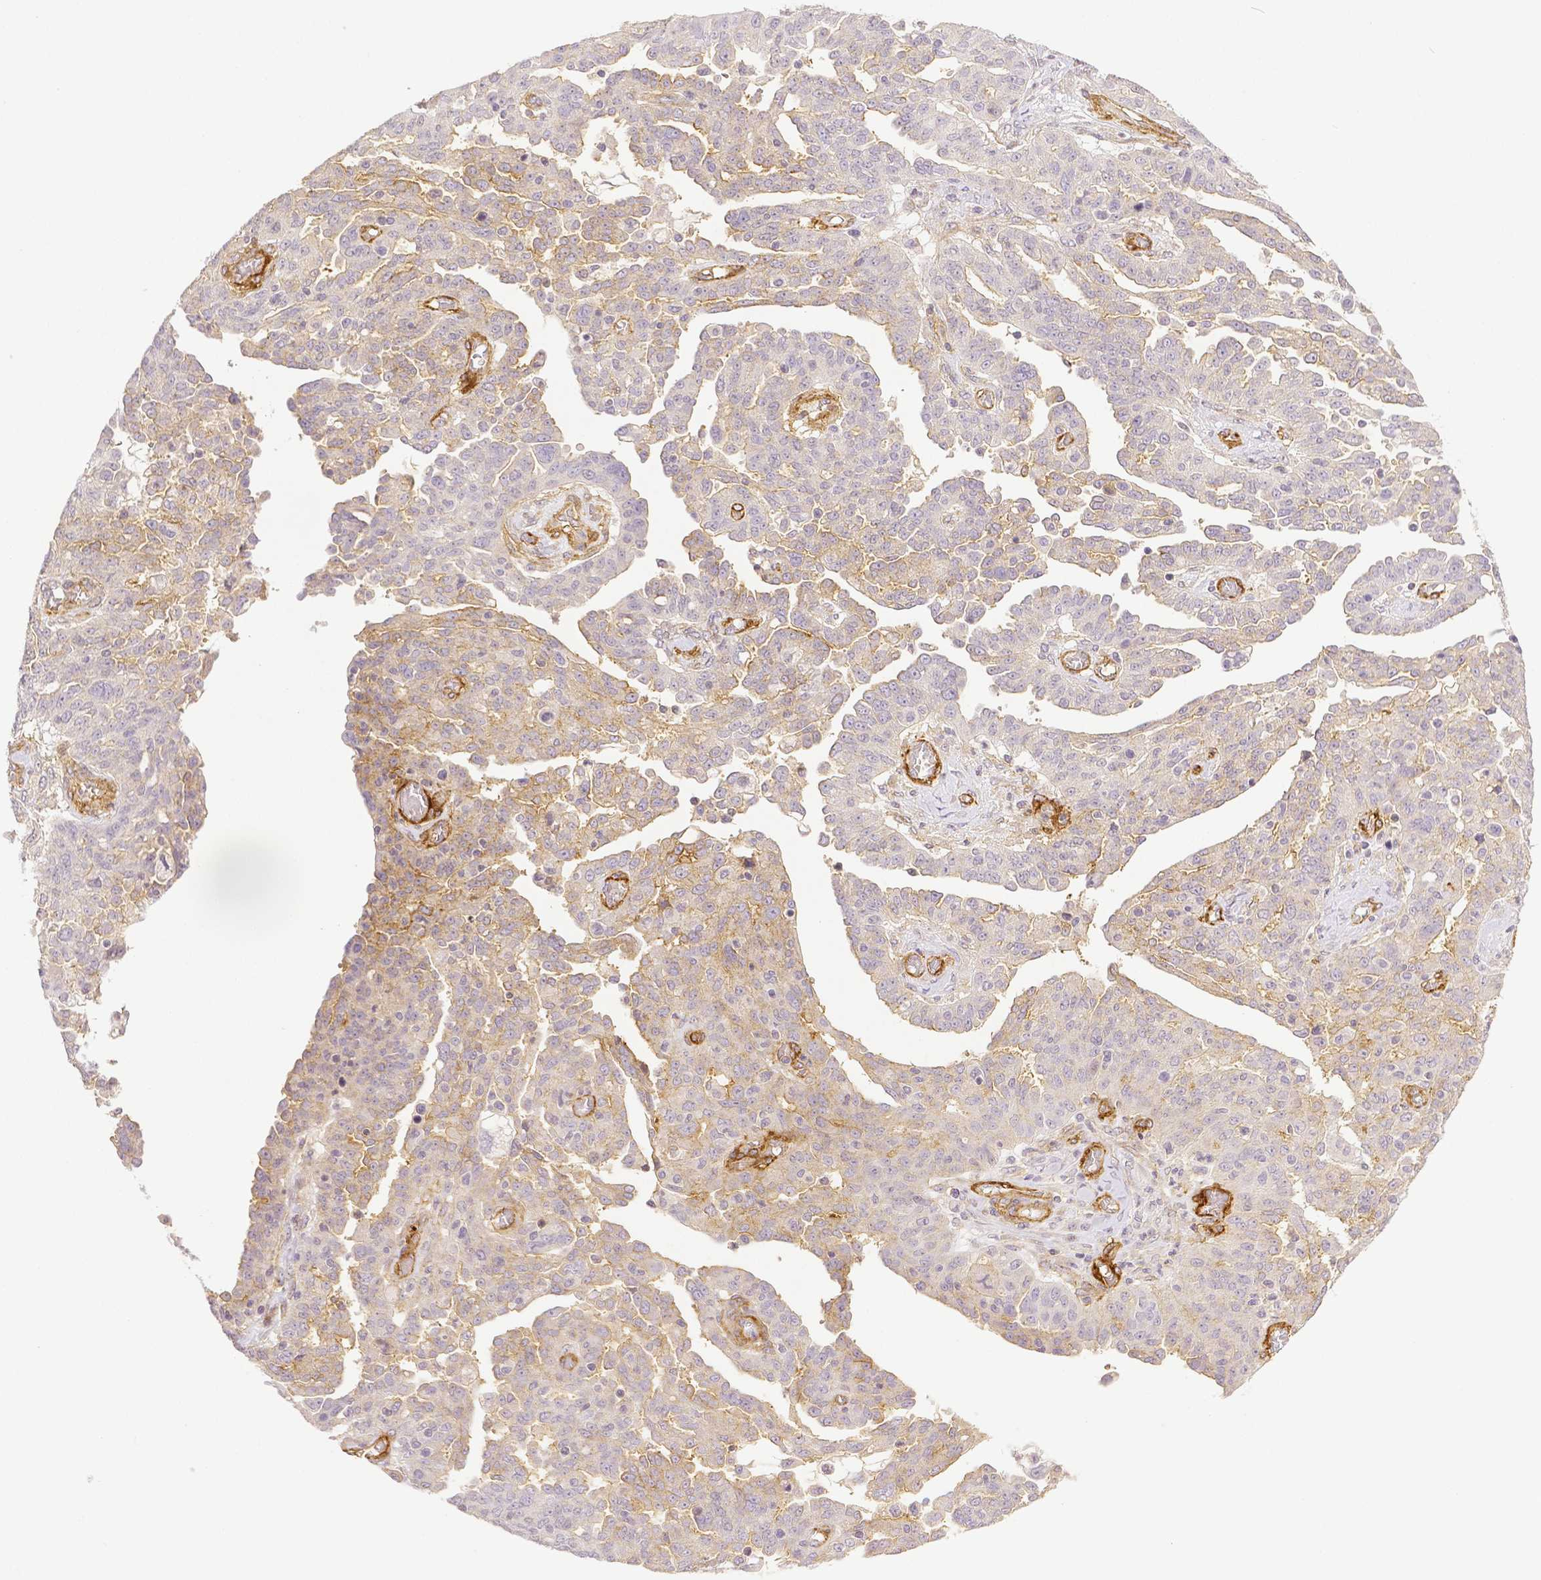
{"staining": {"intensity": "negative", "quantity": "none", "location": "none"}, "tissue": "ovarian cancer", "cell_type": "Tumor cells", "image_type": "cancer", "snomed": [{"axis": "morphology", "description": "Cystadenocarcinoma, serous, NOS"}, {"axis": "topography", "description": "Ovary"}], "caption": "The image reveals no significant positivity in tumor cells of ovarian cancer (serous cystadenocarcinoma). (Stains: DAB immunohistochemistry with hematoxylin counter stain, Microscopy: brightfield microscopy at high magnification).", "gene": "THY1", "patient": {"sex": "female", "age": 67}}